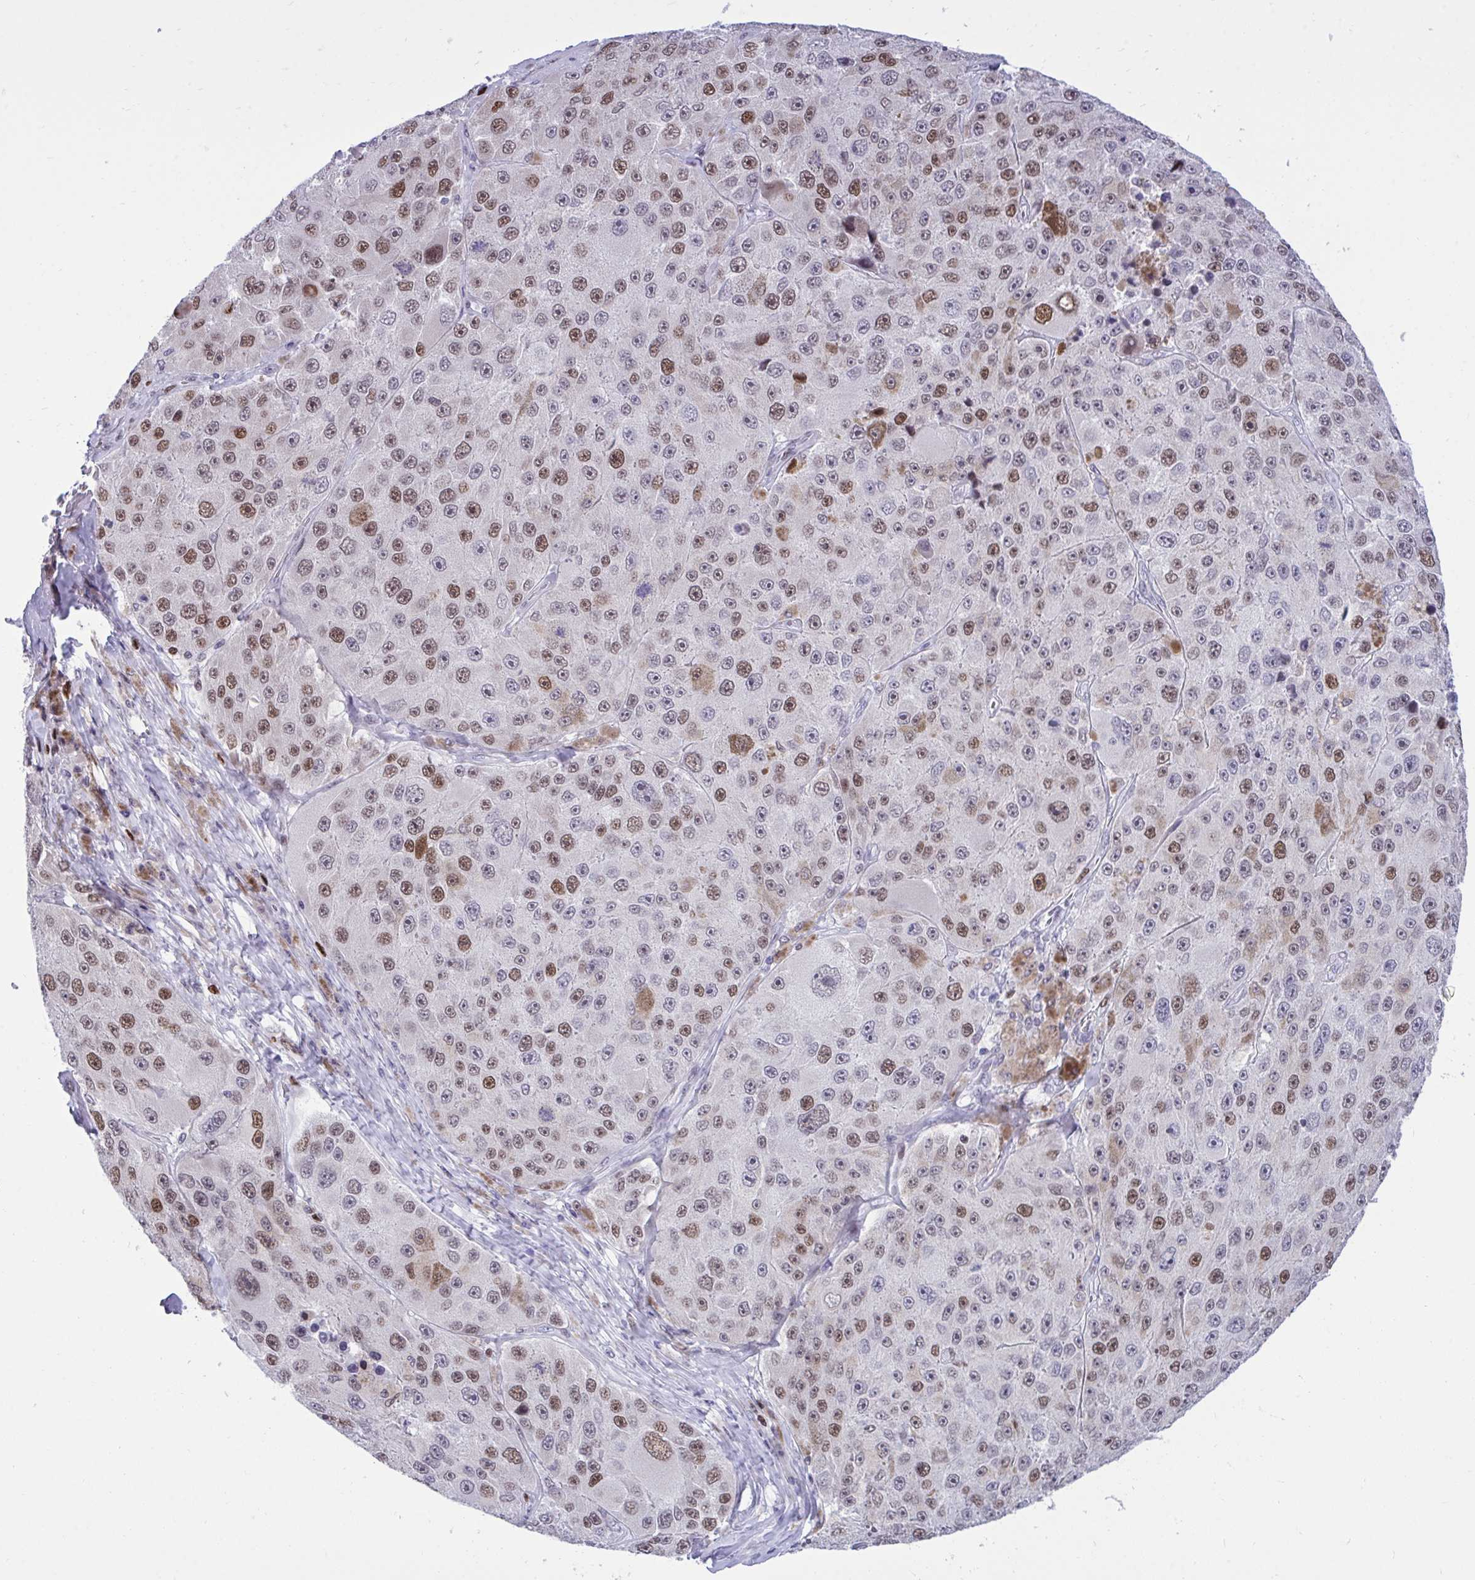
{"staining": {"intensity": "strong", "quantity": "25%-75%", "location": "nuclear"}, "tissue": "melanoma", "cell_type": "Tumor cells", "image_type": "cancer", "snomed": [{"axis": "morphology", "description": "Malignant melanoma, Metastatic site"}, {"axis": "topography", "description": "Lymph node"}], "caption": "A brown stain labels strong nuclear positivity of a protein in melanoma tumor cells.", "gene": "C1QL2", "patient": {"sex": "male", "age": 62}}